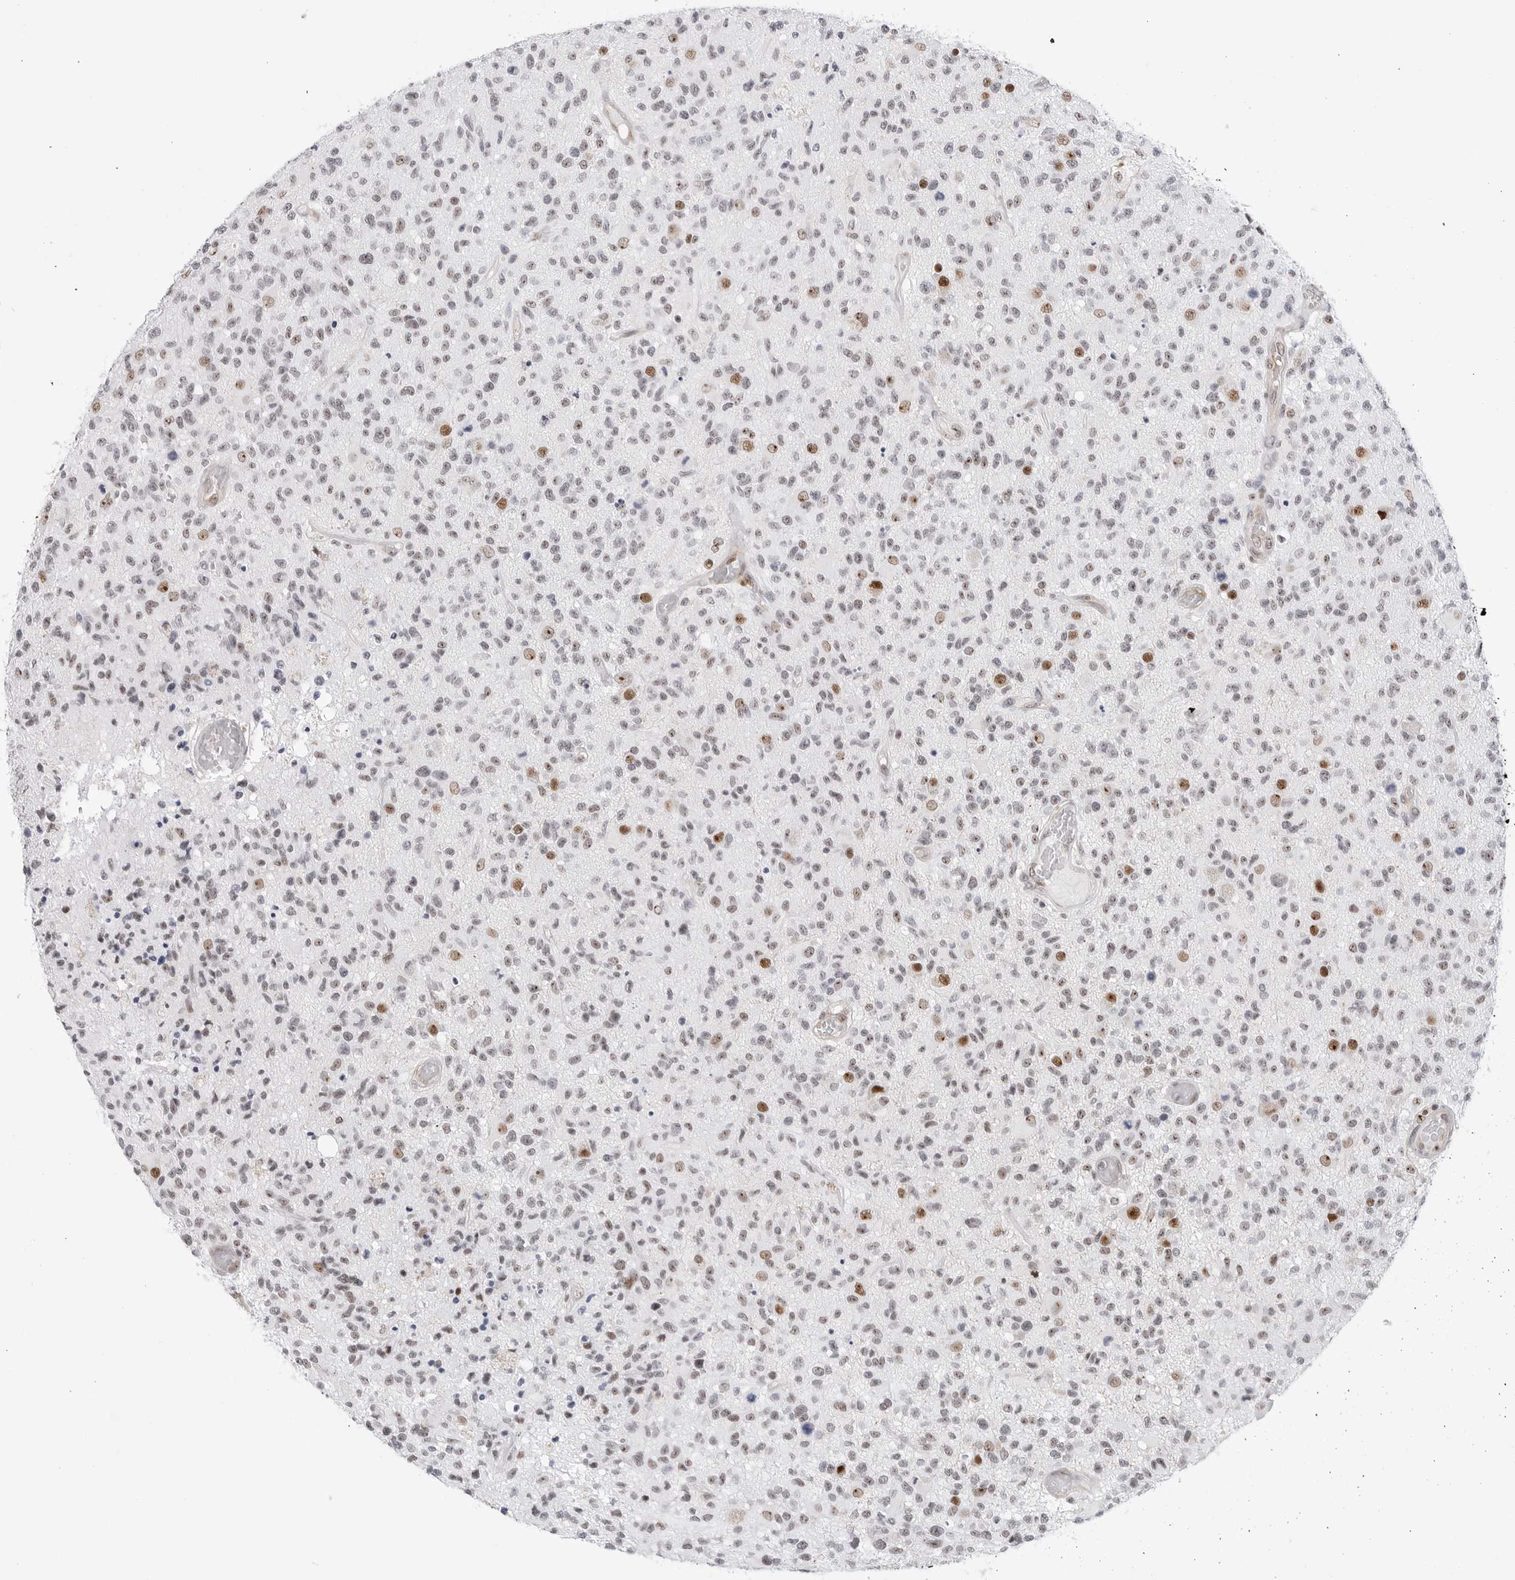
{"staining": {"intensity": "moderate", "quantity": "25%-75%", "location": "nuclear"}, "tissue": "glioma", "cell_type": "Tumor cells", "image_type": "cancer", "snomed": [{"axis": "morphology", "description": "Glioma, malignant, High grade"}, {"axis": "morphology", "description": "Glioblastoma, NOS"}, {"axis": "topography", "description": "Brain"}], "caption": "This photomicrograph exhibits high-grade glioma (malignant) stained with IHC to label a protein in brown. The nuclear of tumor cells show moderate positivity for the protein. Nuclei are counter-stained blue.", "gene": "C1orf162", "patient": {"sex": "male", "age": 60}}